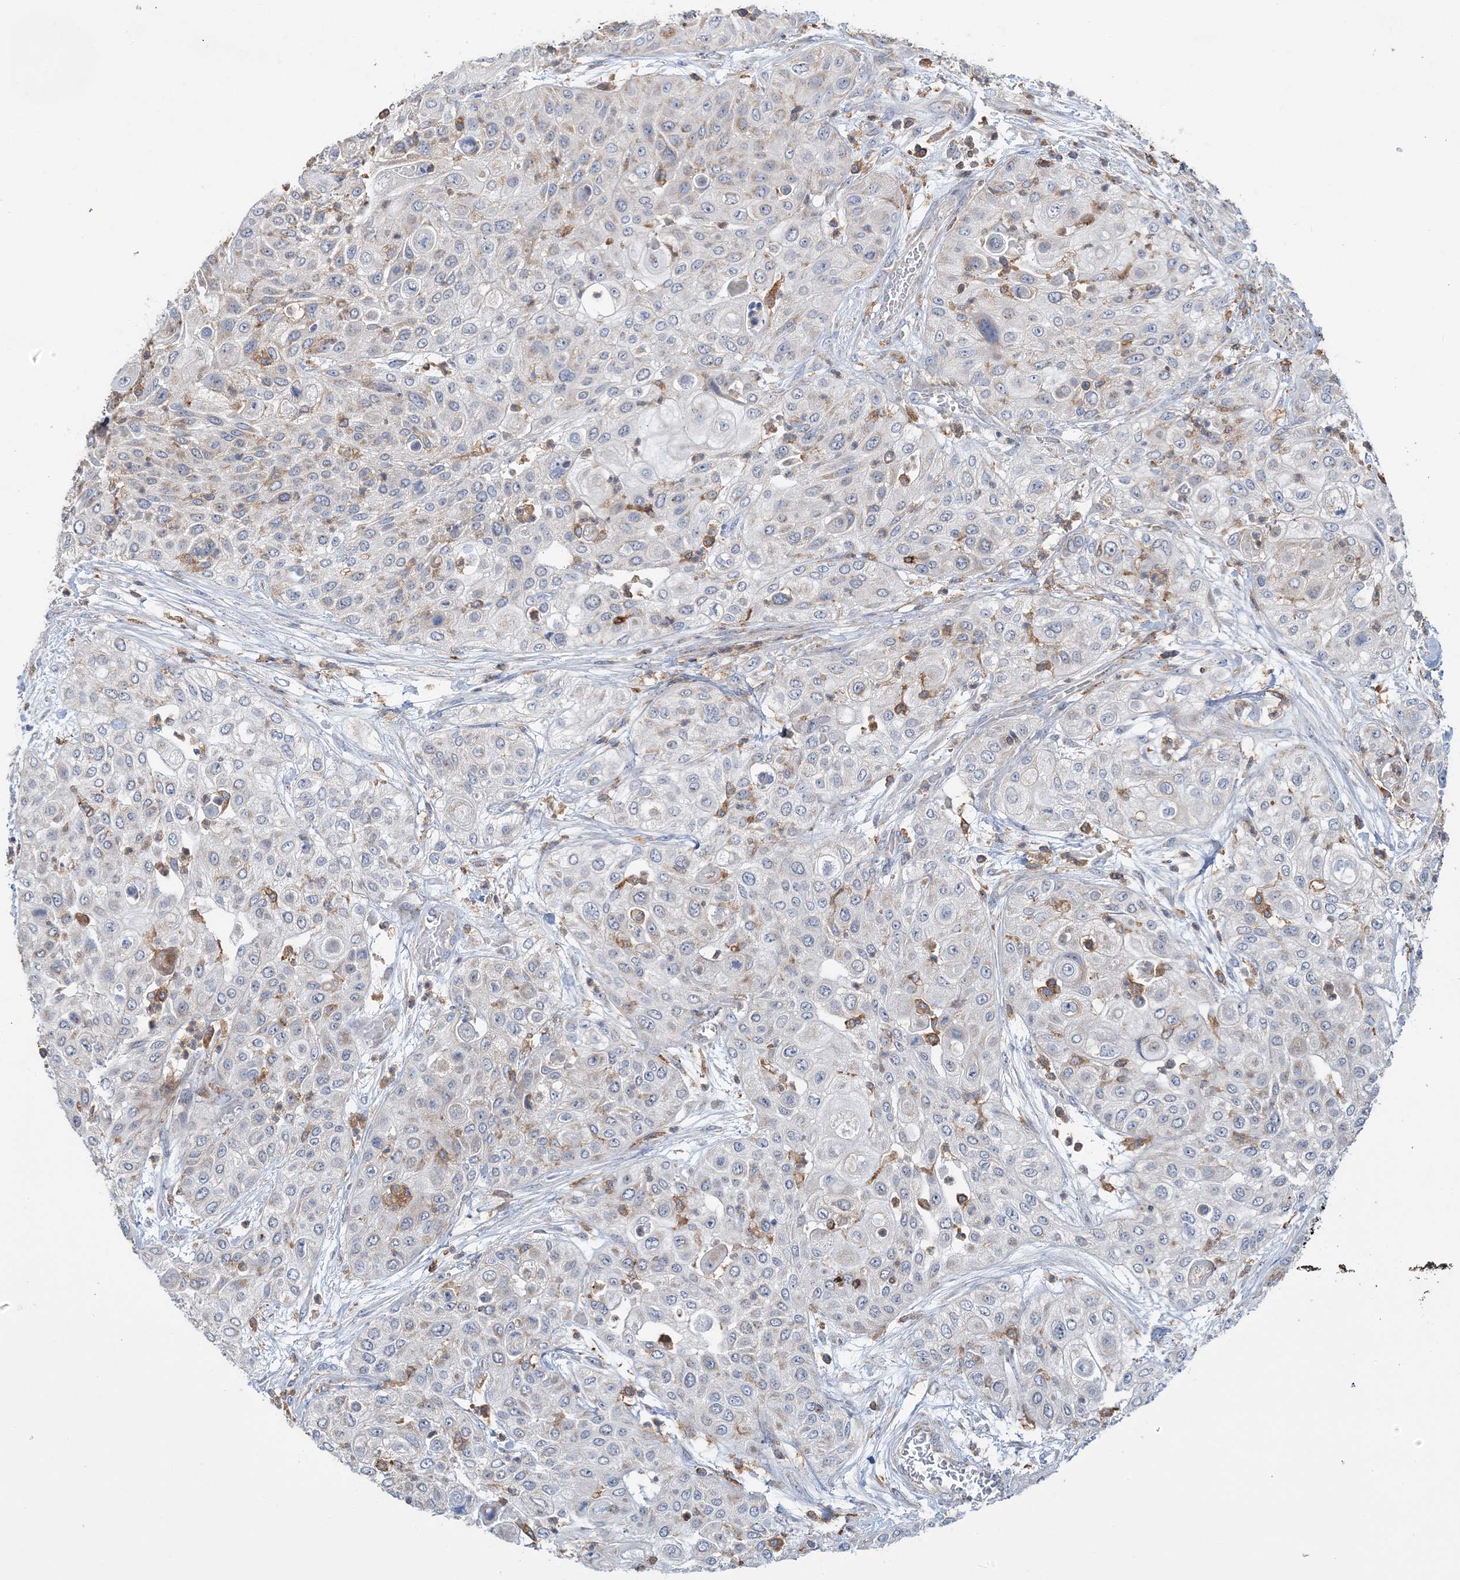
{"staining": {"intensity": "negative", "quantity": "none", "location": "none"}, "tissue": "urothelial cancer", "cell_type": "Tumor cells", "image_type": "cancer", "snomed": [{"axis": "morphology", "description": "Urothelial carcinoma, High grade"}, {"axis": "topography", "description": "Urinary bladder"}], "caption": "Tumor cells are negative for brown protein staining in urothelial cancer.", "gene": "TMLHE", "patient": {"sex": "female", "age": 79}}